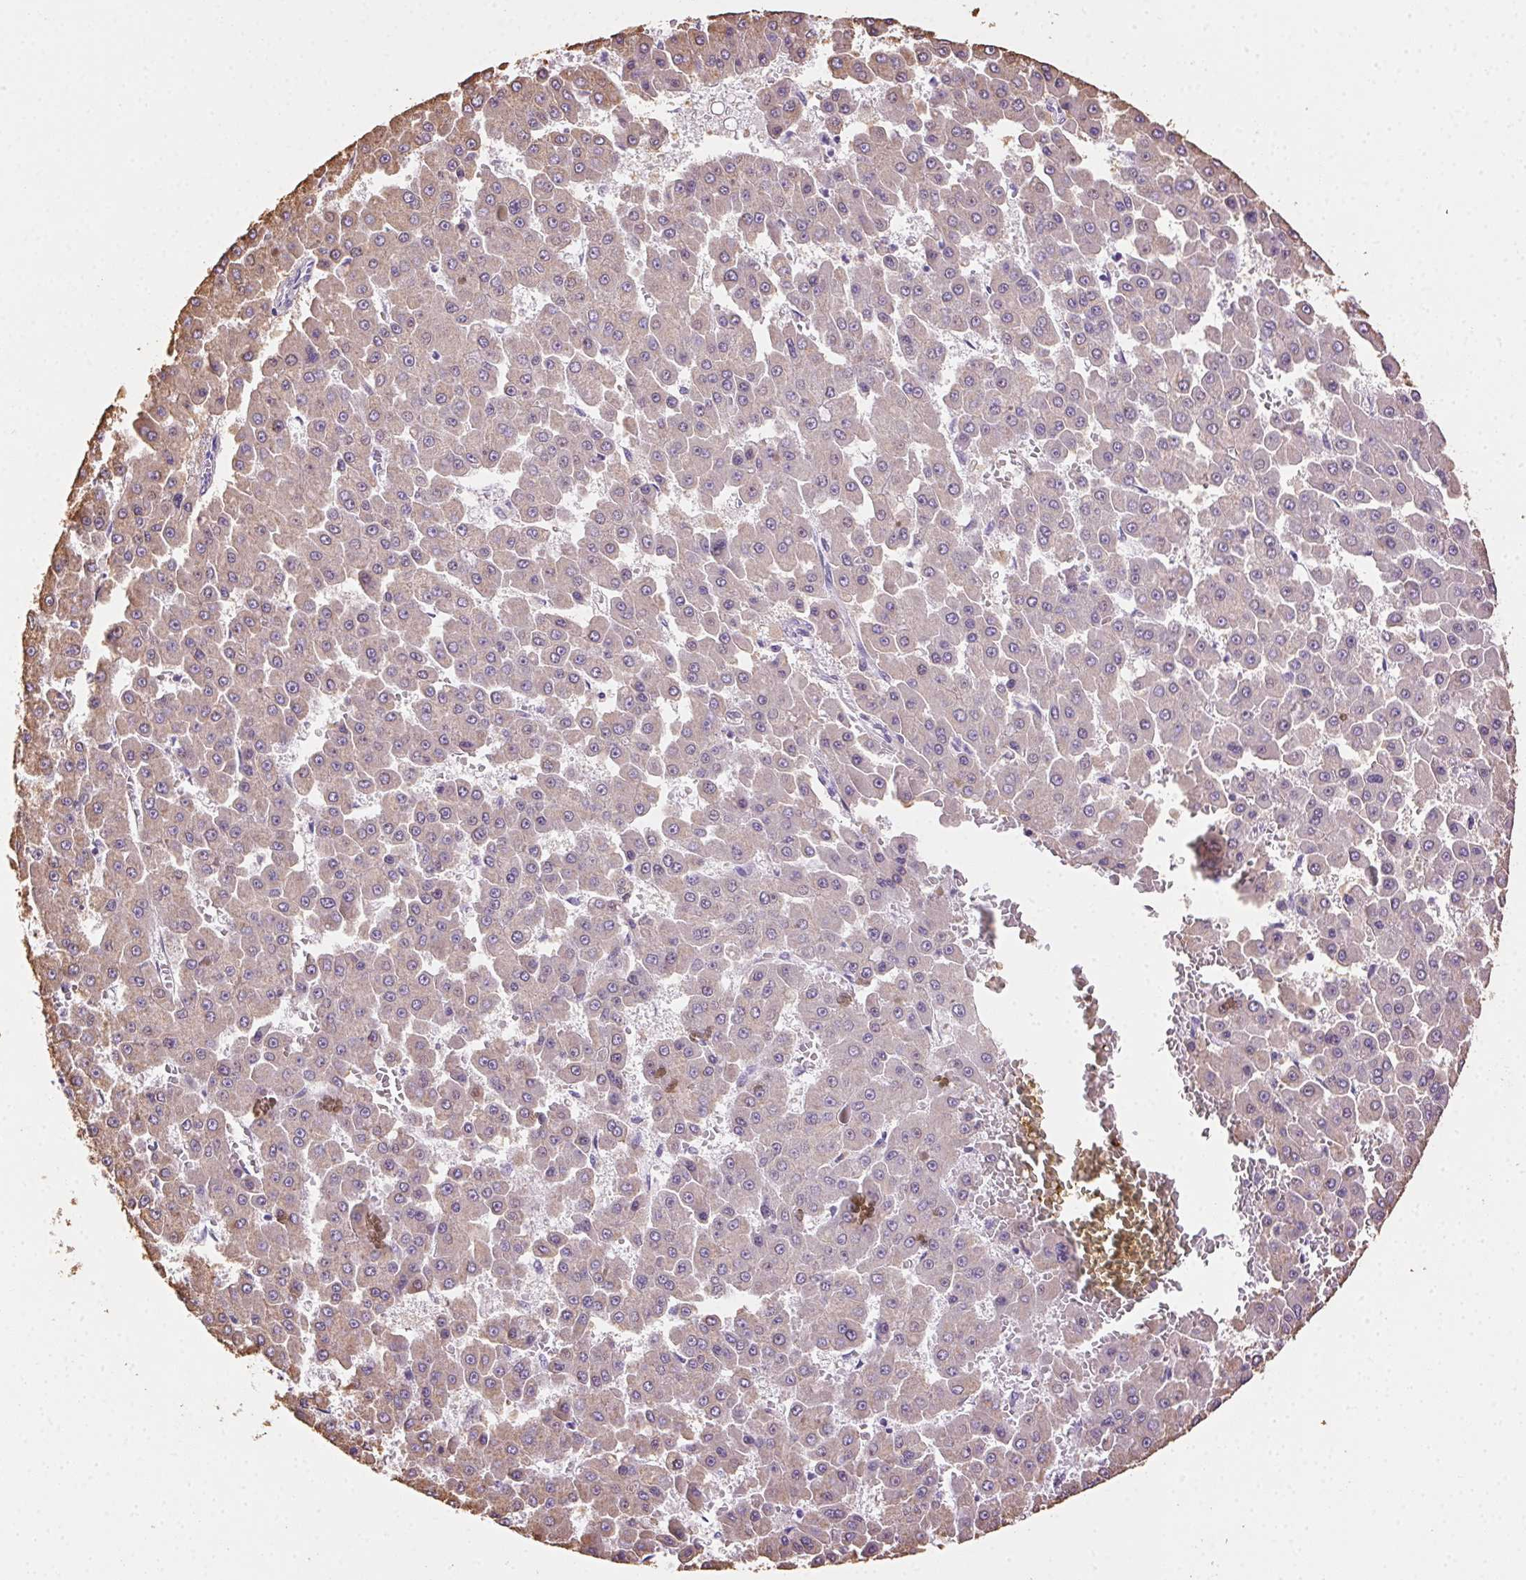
{"staining": {"intensity": "weak", "quantity": "25%-75%", "location": "cytoplasmic/membranous"}, "tissue": "liver cancer", "cell_type": "Tumor cells", "image_type": "cancer", "snomed": [{"axis": "morphology", "description": "Carcinoma, Hepatocellular, NOS"}, {"axis": "topography", "description": "Liver"}], "caption": "High-magnification brightfield microscopy of hepatocellular carcinoma (liver) stained with DAB (brown) and counterstained with hematoxylin (blue). tumor cells exhibit weak cytoplasmic/membranous positivity is appreciated in approximately25%-75% of cells.", "gene": "CLDN10", "patient": {"sex": "male", "age": 78}}